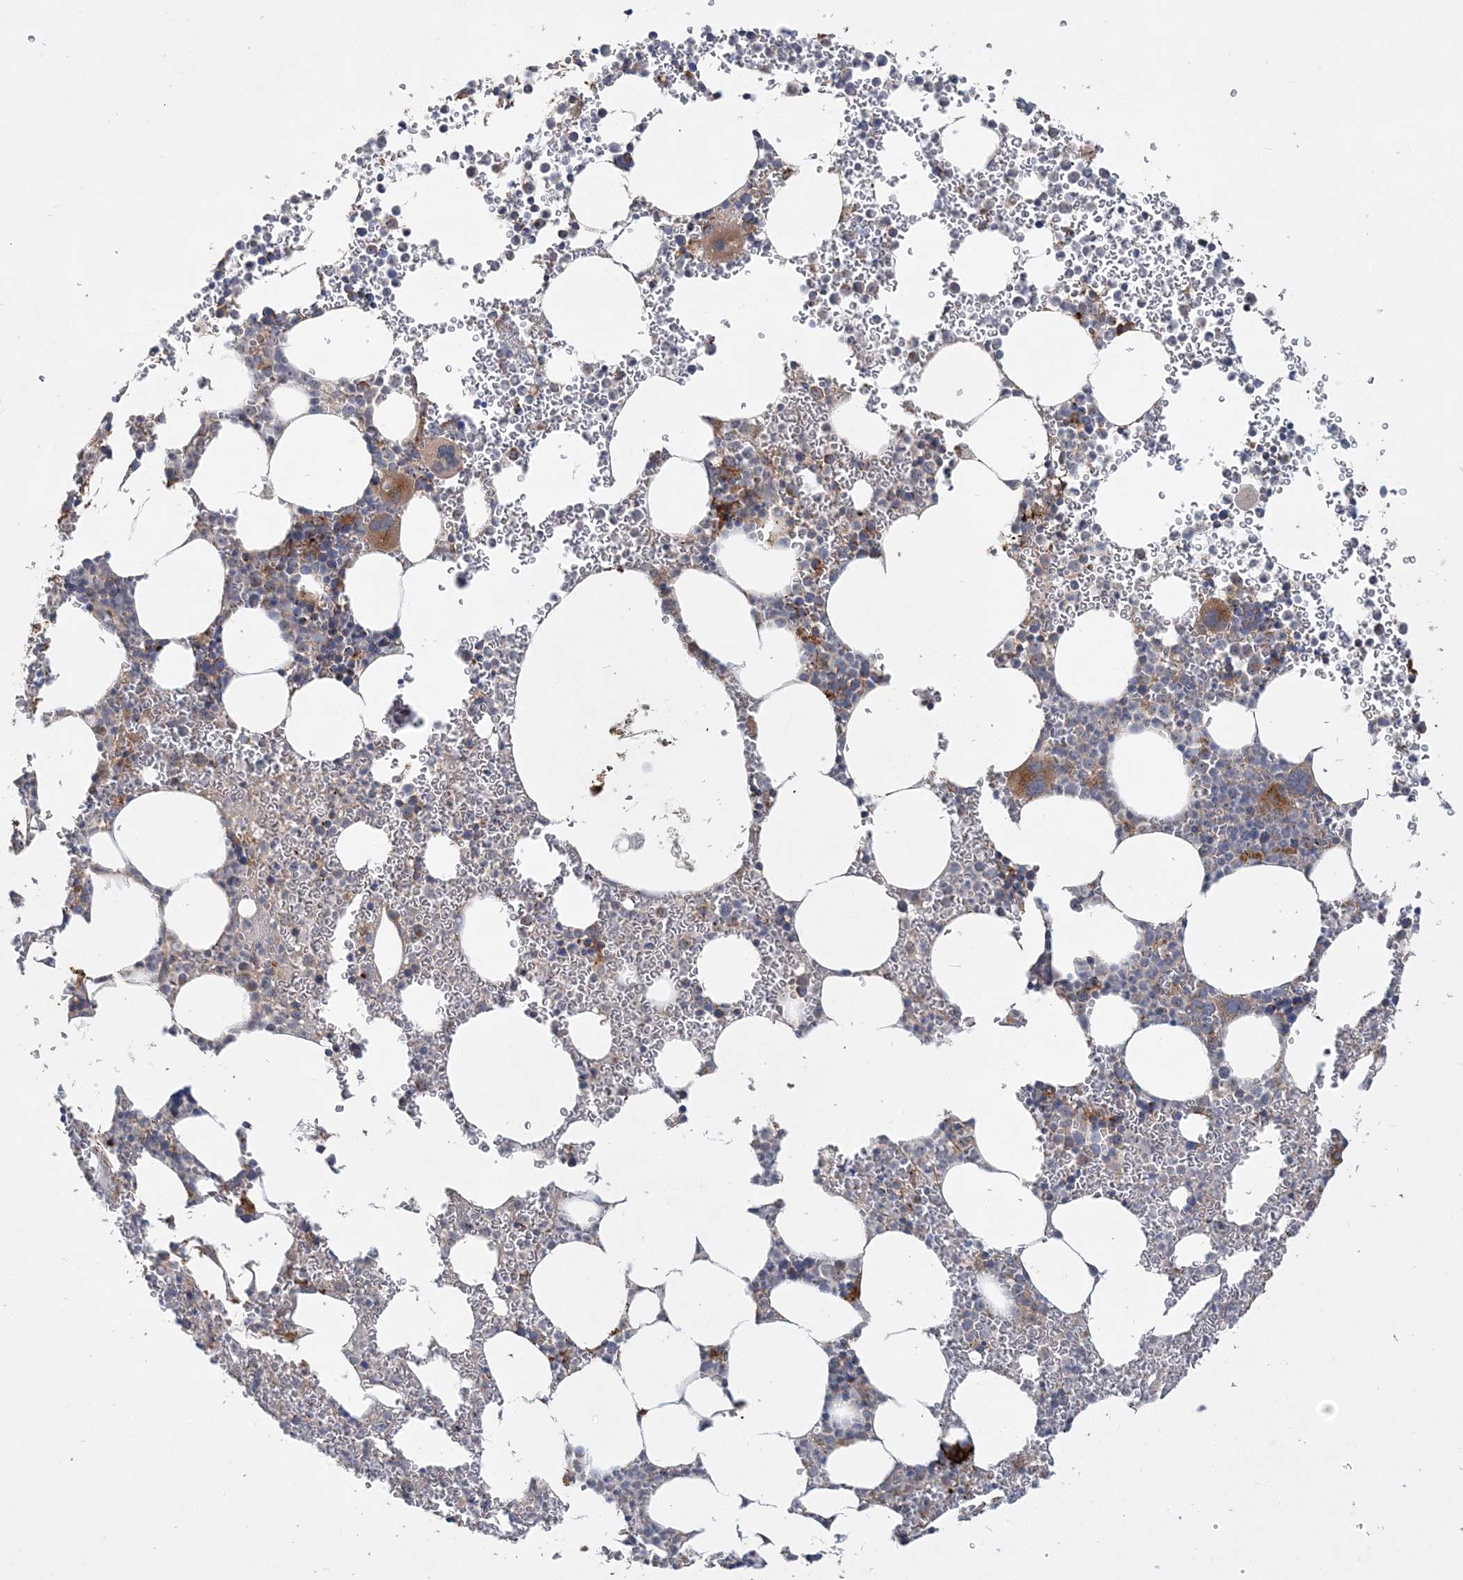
{"staining": {"intensity": "moderate", "quantity": "<25%", "location": "cytoplasmic/membranous"}, "tissue": "bone marrow", "cell_type": "Hematopoietic cells", "image_type": "normal", "snomed": [{"axis": "morphology", "description": "Normal tissue, NOS"}, {"axis": "topography", "description": "Bone marrow"}], "caption": "Moderate cytoplasmic/membranous positivity is present in approximately <25% of hematopoietic cells in unremarkable bone marrow. (brown staining indicates protein expression, while blue staining denotes nuclei).", "gene": "FEZ2", "patient": {"sex": "female", "age": 78}}